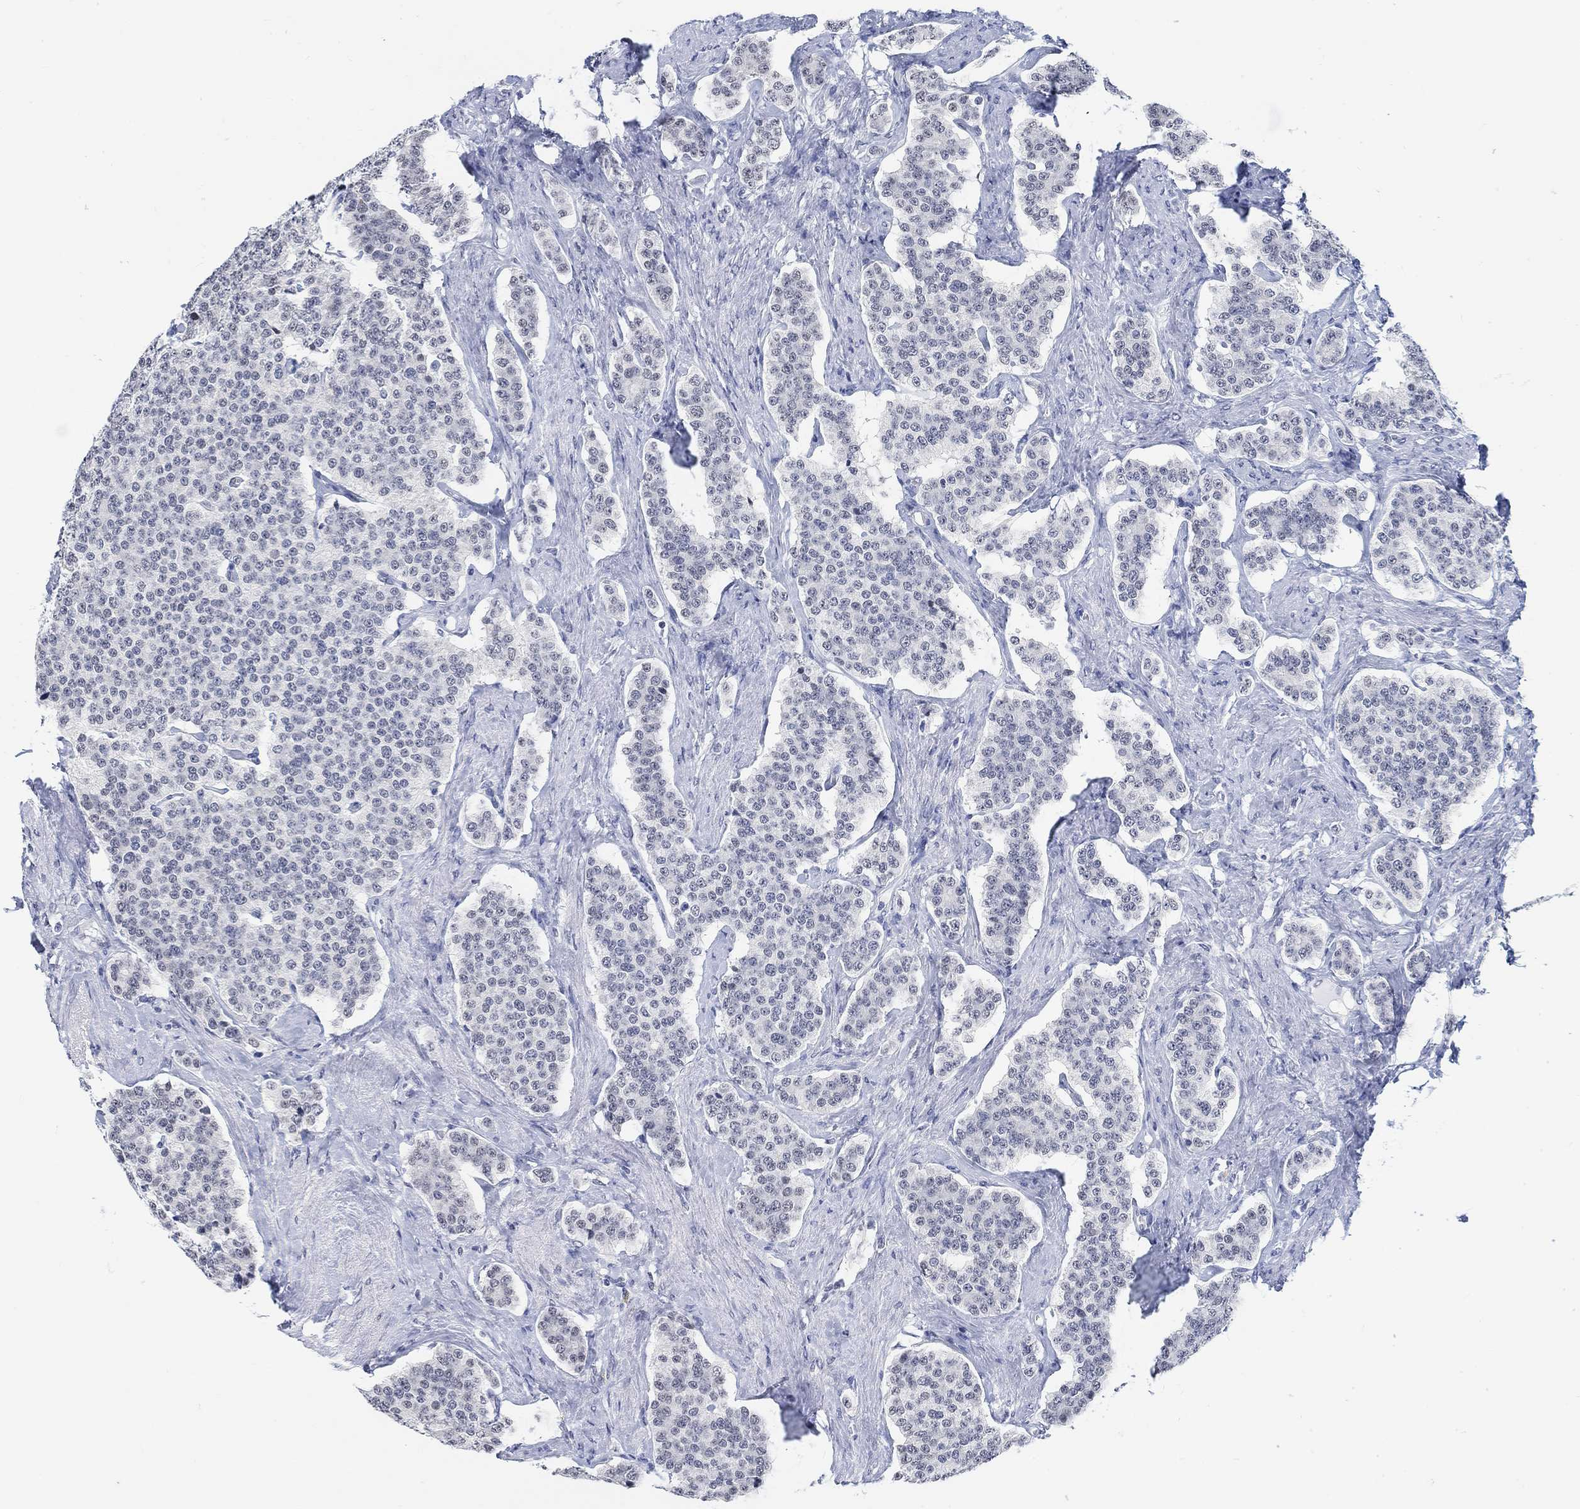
{"staining": {"intensity": "negative", "quantity": "none", "location": "none"}, "tissue": "carcinoid", "cell_type": "Tumor cells", "image_type": "cancer", "snomed": [{"axis": "morphology", "description": "Carcinoid, malignant, NOS"}, {"axis": "topography", "description": "Small intestine"}], "caption": "This is an immunohistochemistry image of carcinoid. There is no positivity in tumor cells.", "gene": "PURG", "patient": {"sex": "female", "age": 58}}